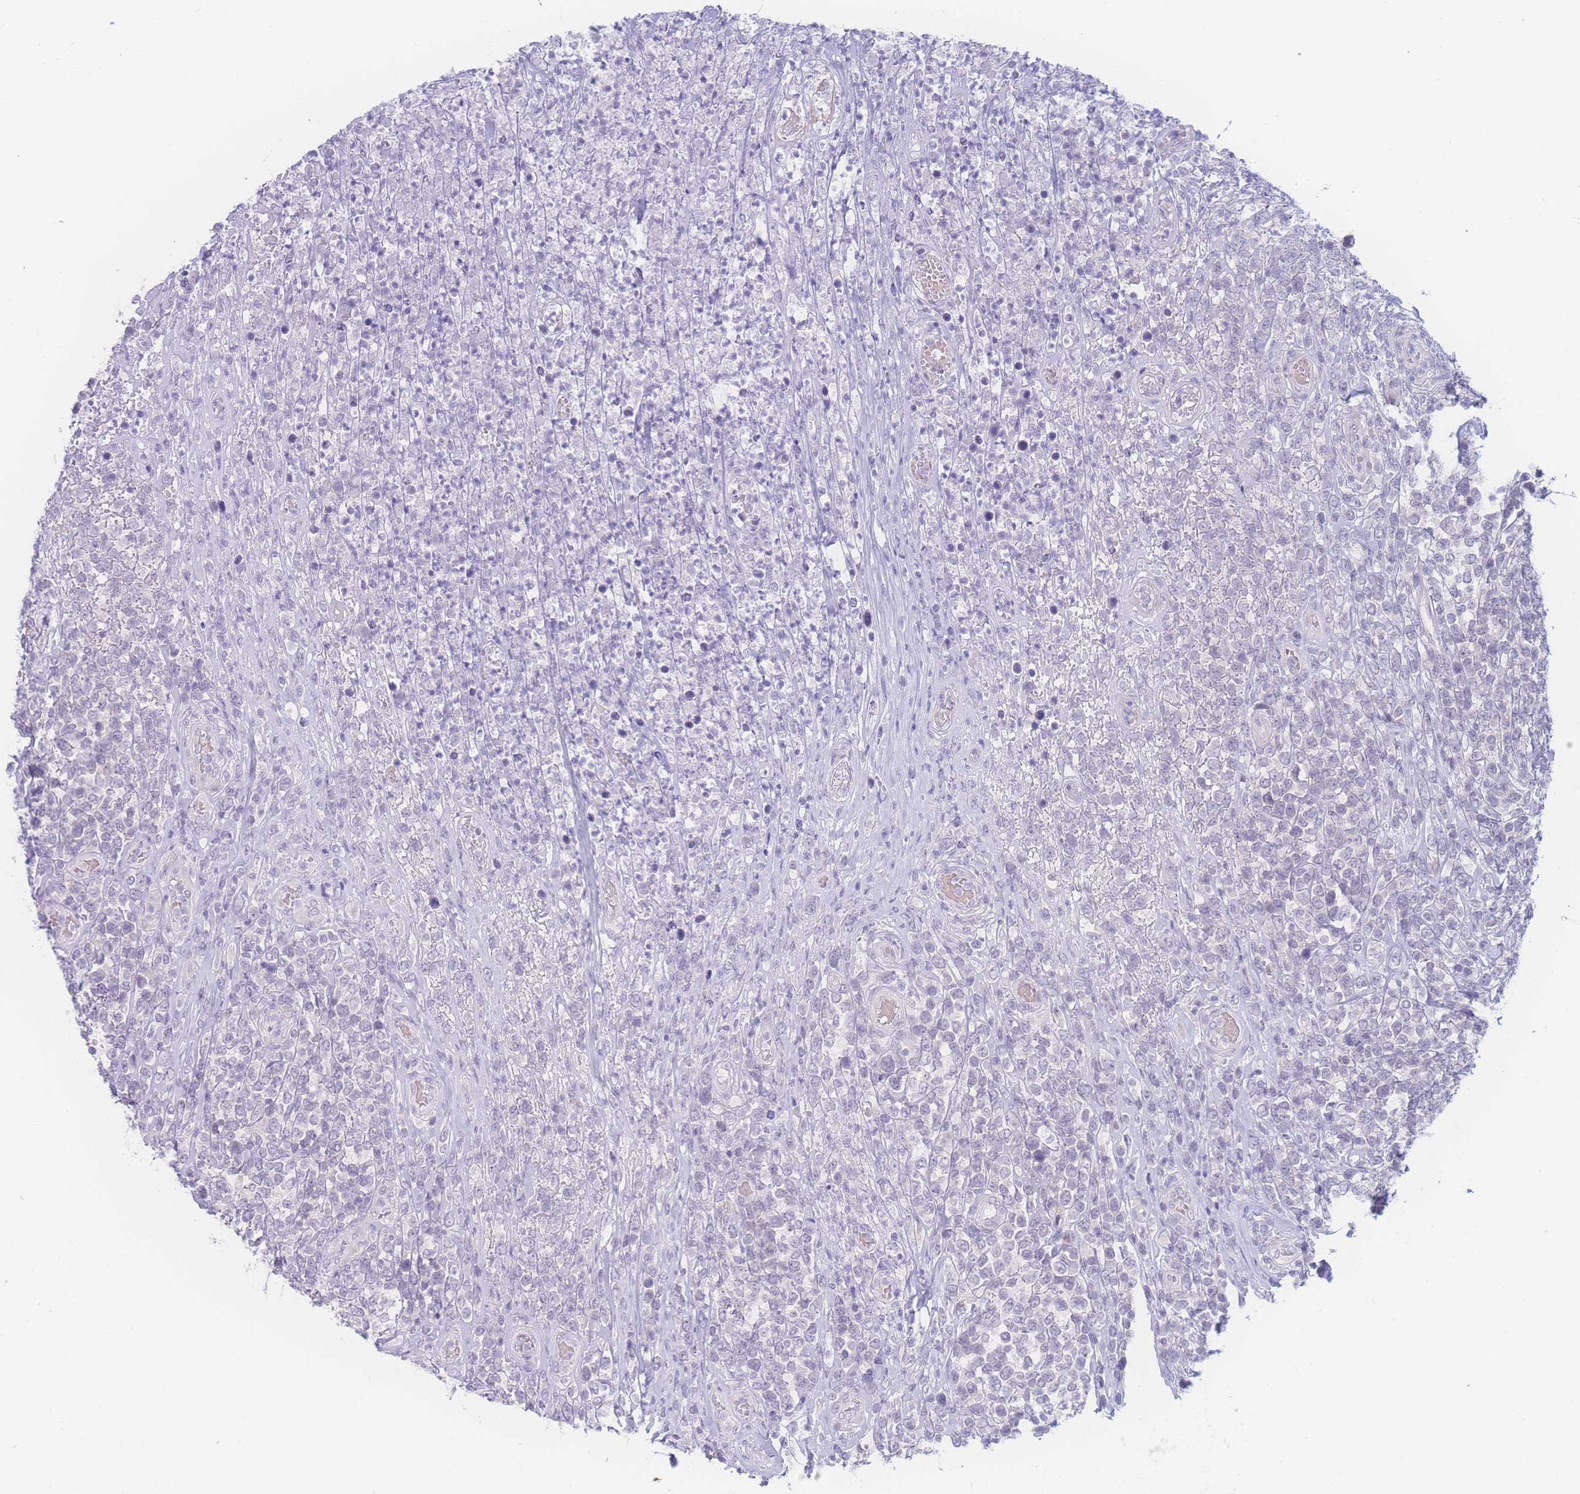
{"staining": {"intensity": "negative", "quantity": "none", "location": "none"}, "tissue": "lymphoma", "cell_type": "Tumor cells", "image_type": "cancer", "snomed": [{"axis": "morphology", "description": "Malignant lymphoma, non-Hodgkin's type, High grade"}, {"axis": "topography", "description": "Soft tissue"}], "caption": "An immunohistochemistry (IHC) image of lymphoma is shown. There is no staining in tumor cells of lymphoma.", "gene": "PRSS22", "patient": {"sex": "female", "age": 56}}